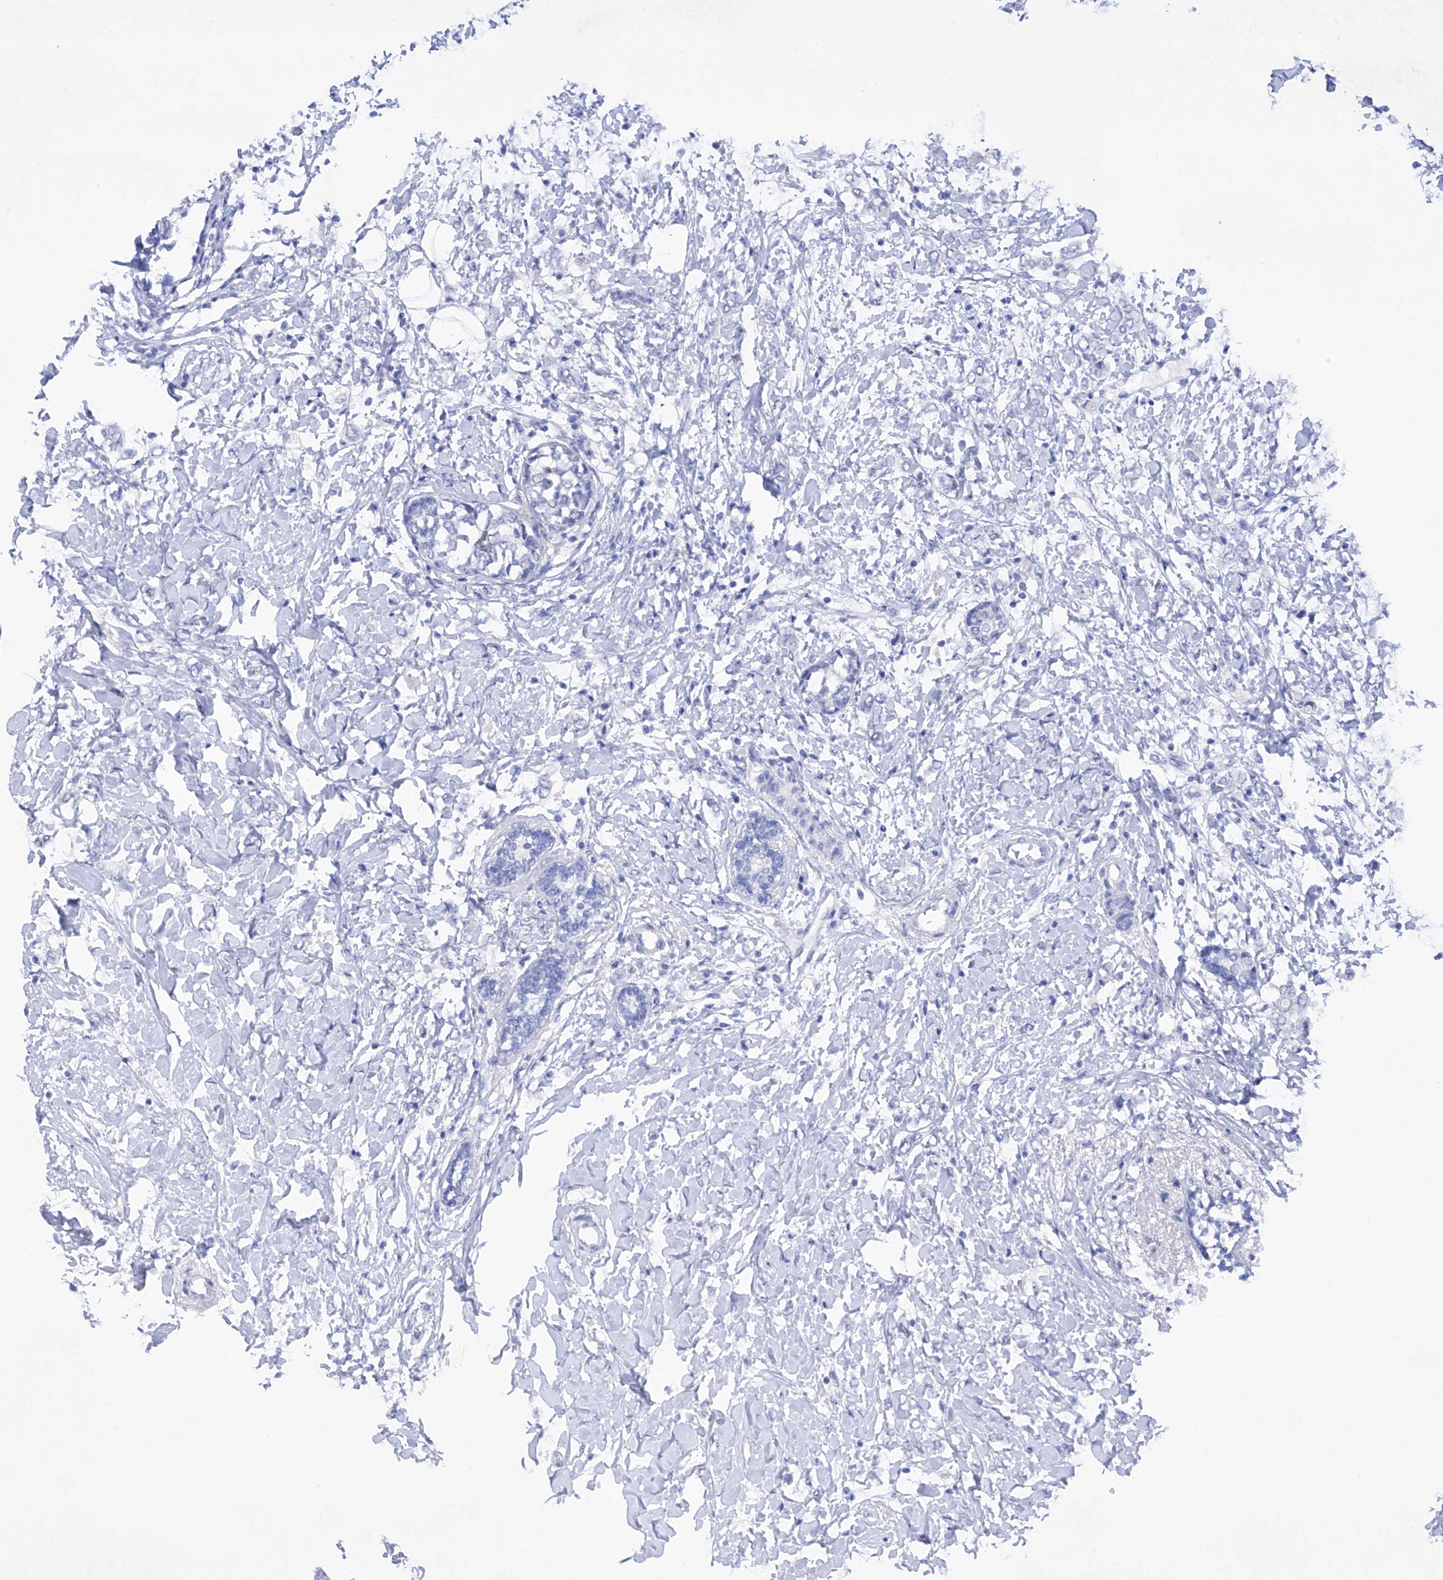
{"staining": {"intensity": "negative", "quantity": "none", "location": "none"}, "tissue": "breast cancer", "cell_type": "Tumor cells", "image_type": "cancer", "snomed": [{"axis": "morphology", "description": "Normal tissue, NOS"}, {"axis": "morphology", "description": "Lobular carcinoma"}, {"axis": "topography", "description": "Breast"}], "caption": "Immunohistochemical staining of breast cancer (lobular carcinoma) shows no significant staining in tumor cells. (Brightfield microscopy of DAB (3,3'-diaminobenzidine) immunohistochemistry (IHC) at high magnification).", "gene": "BARX2", "patient": {"sex": "female", "age": 47}}